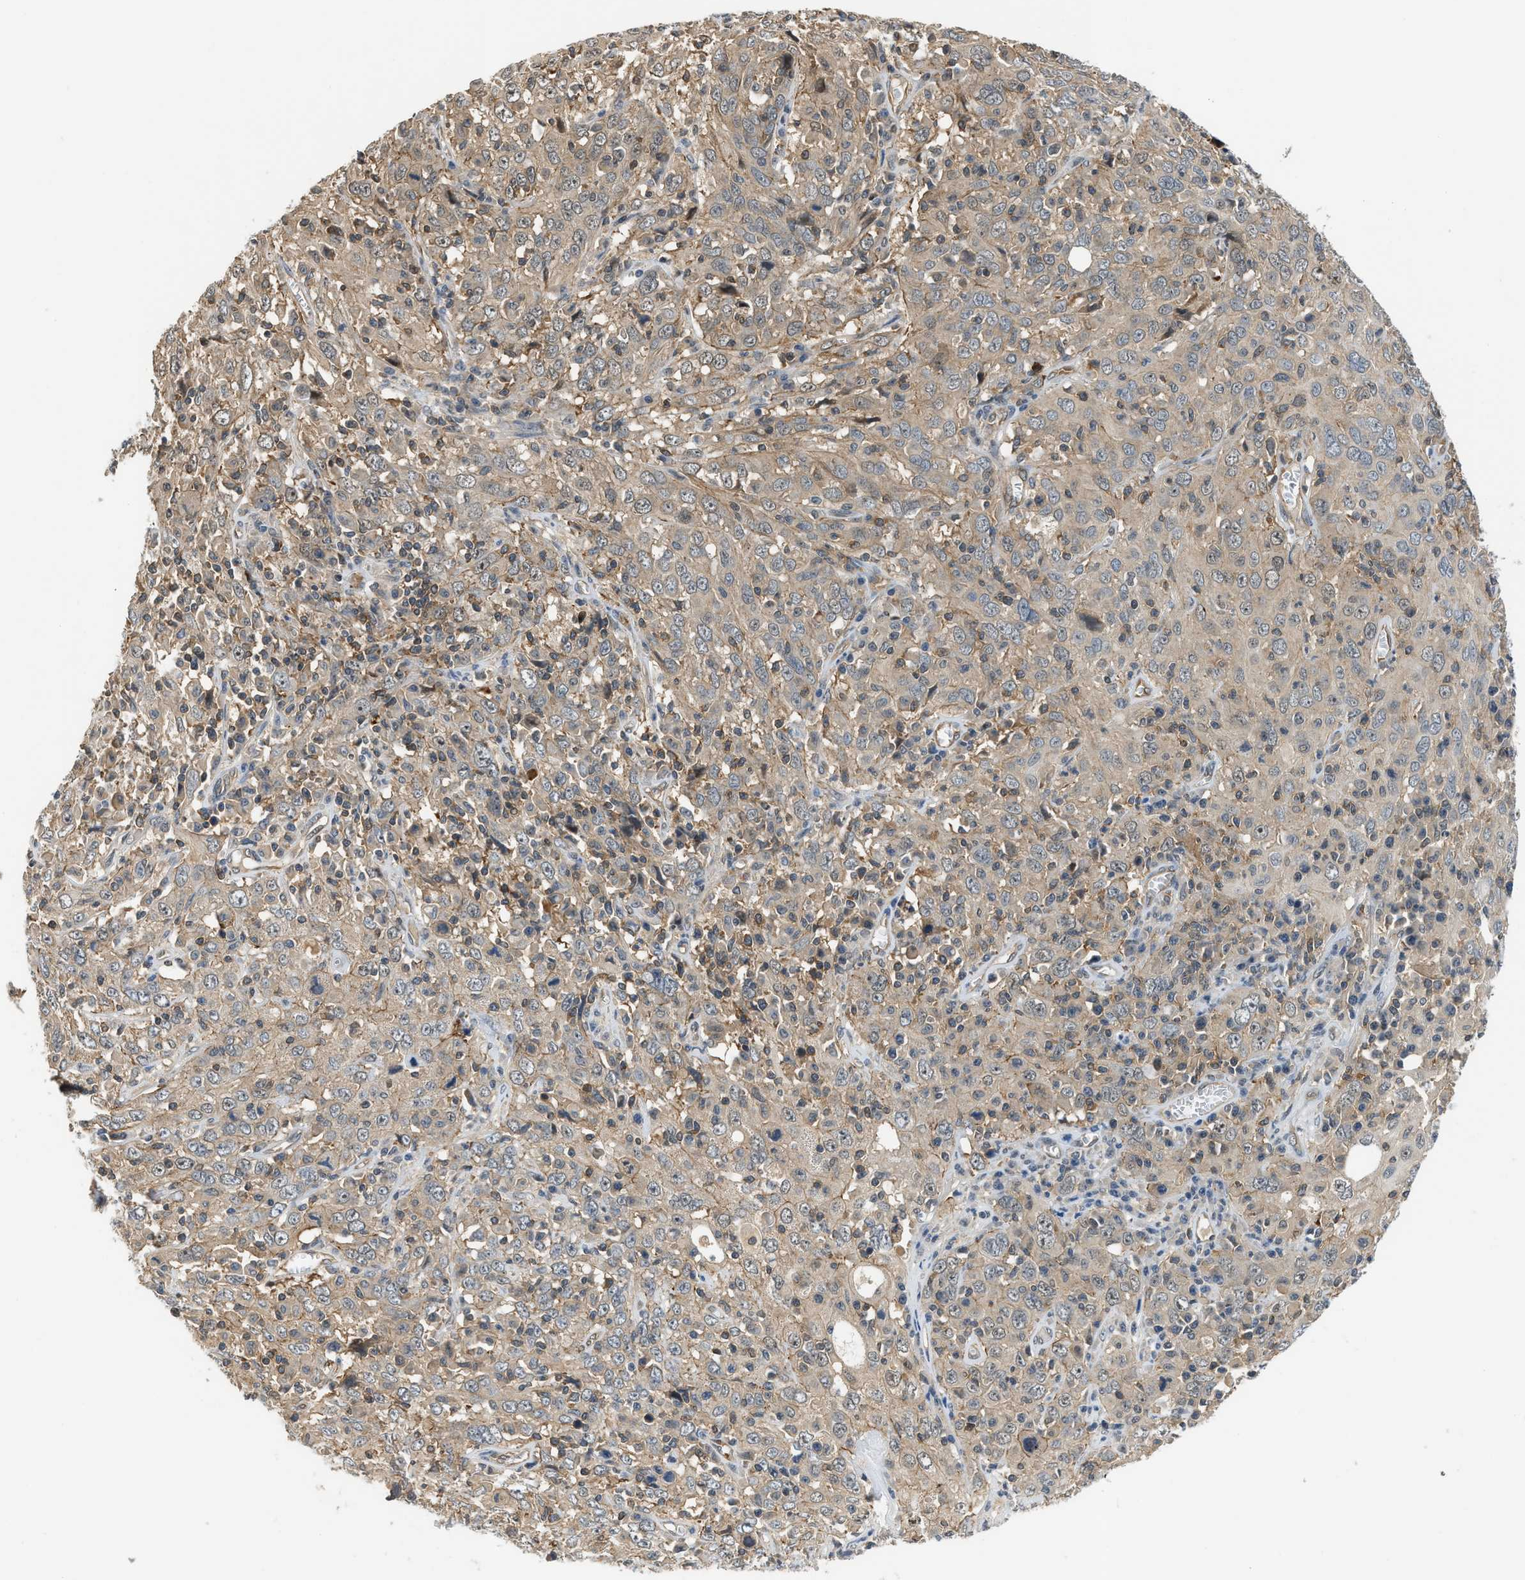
{"staining": {"intensity": "moderate", "quantity": ">75%", "location": "cytoplasmic/membranous"}, "tissue": "cervical cancer", "cell_type": "Tumor cells", "image_type": "cancer", "snomed": [{"axis": "morphology", "description": "Squamous cell carcinoma, NOS"}, {"axis": "topography", "description": "Cervix"}], "caption": "High-magnification brightfield microscopy of cervical squamous cell carcinoma stained with DAB (3,3'-diaminobenzidine) (brown) and counterstained with hematoxylin (blue). tumor cells exhibit moderate cytoplasmic/membranous expression is present in approximately>75% of cells.", "gene": "CBLB", "patient": {"sex": "female", "age": 46}}